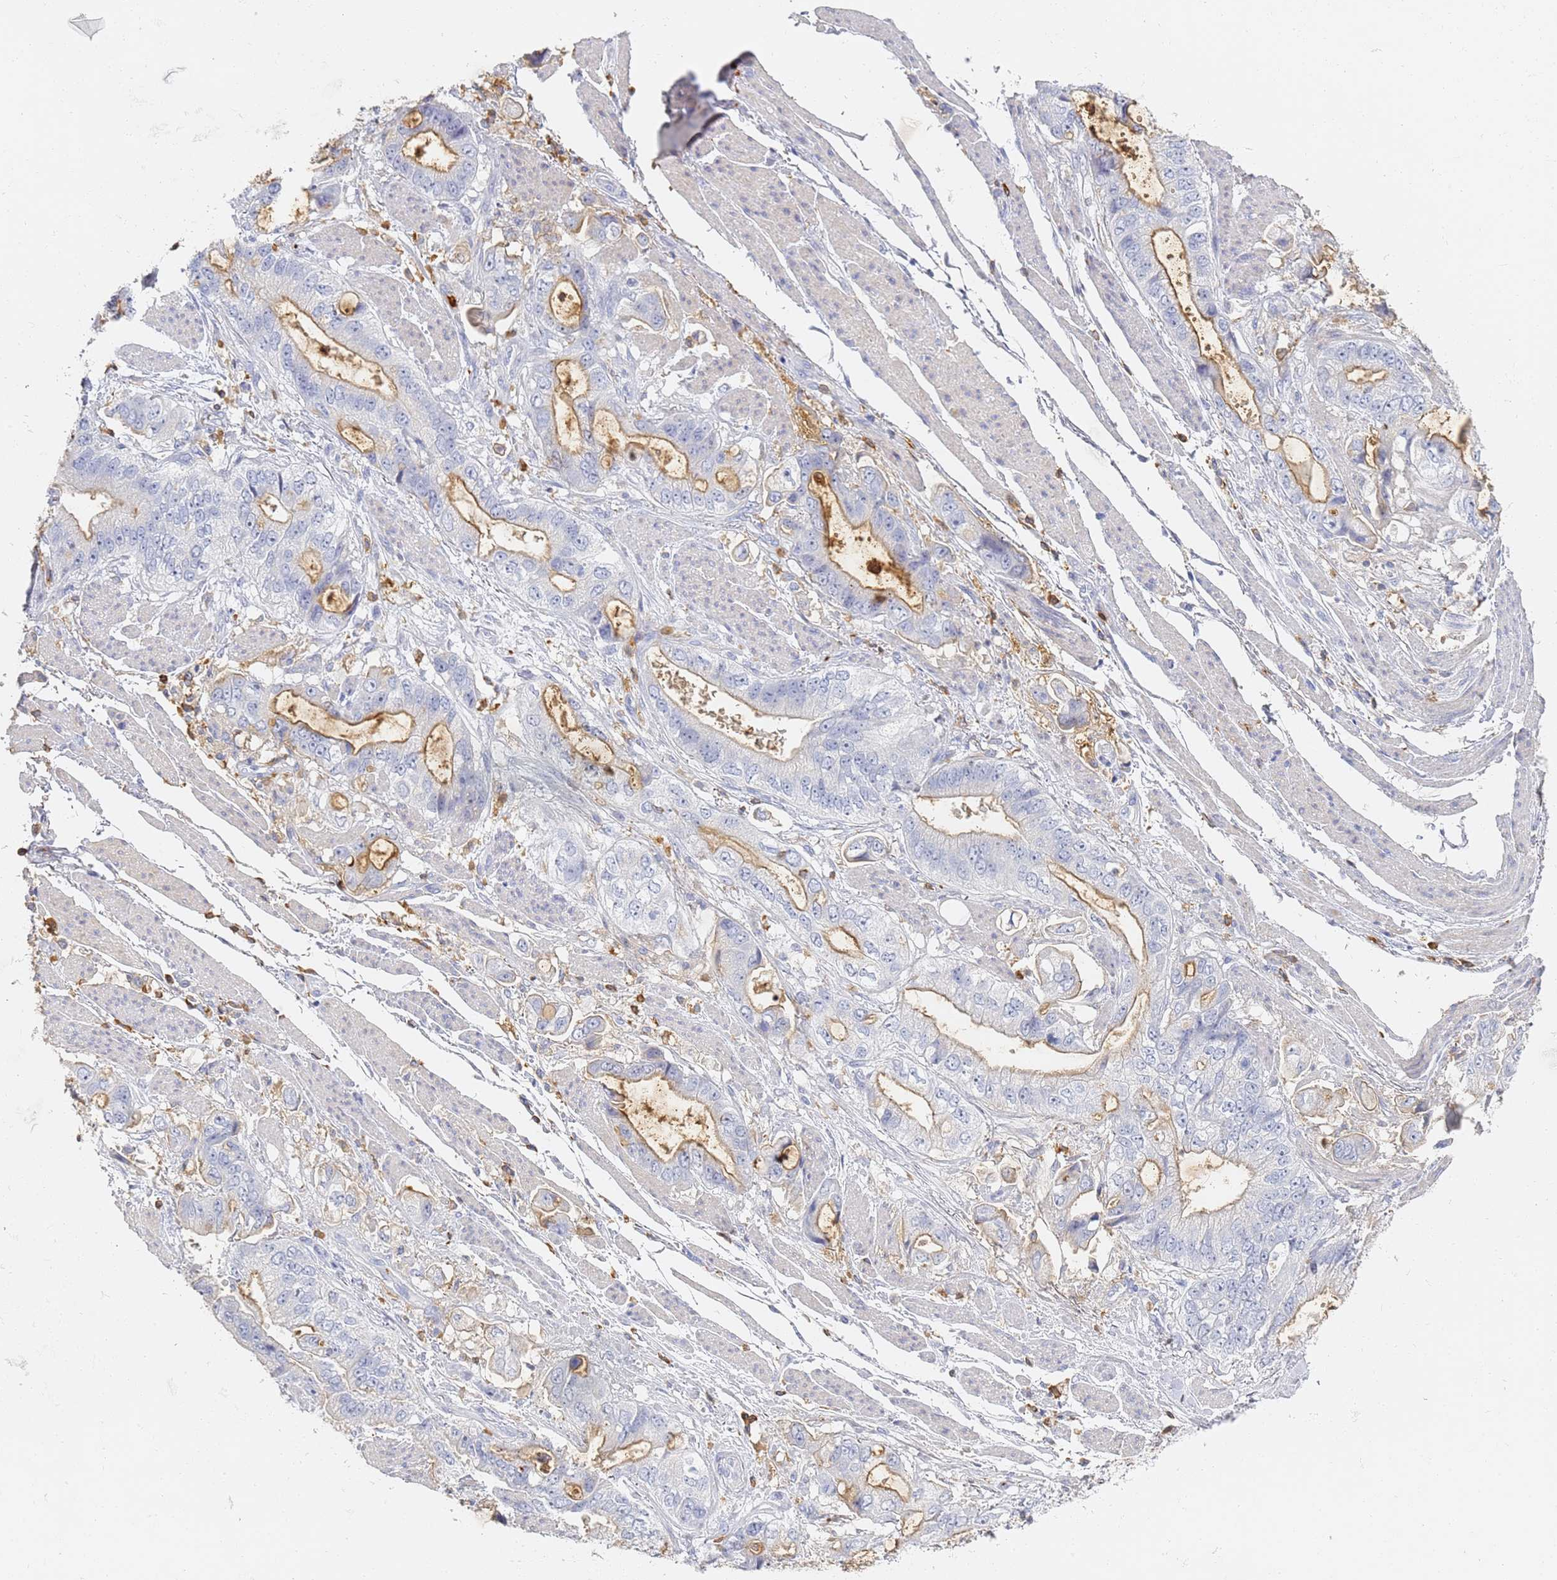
{"staining": {"intensity": "moderate", "quantity": "<25%", "location": "cytoplasmic/membranous"}, "tissue": "stomach cancer", "cell_type": "Tumor cells", "image_type": "cancer", "snomed": [{"axis": "morphology", "description": "Adenocarcinoma, NOS"}, {"axis": "topography", "description": "Stomach"}], "caption": "DAB (3,3'-diaminobenzidine) immunohistochemical staining of stomach cancer exhibits moderate cytoplasmic/membranous protein expression in approximately <25% of tumor cells. (DAB (3,3'-diaminobenzidine) IHC, brown staining for protein, blue staining for nuclei).", "gene": "BIN2", "patient": {"sex": "male", "age": 62}}